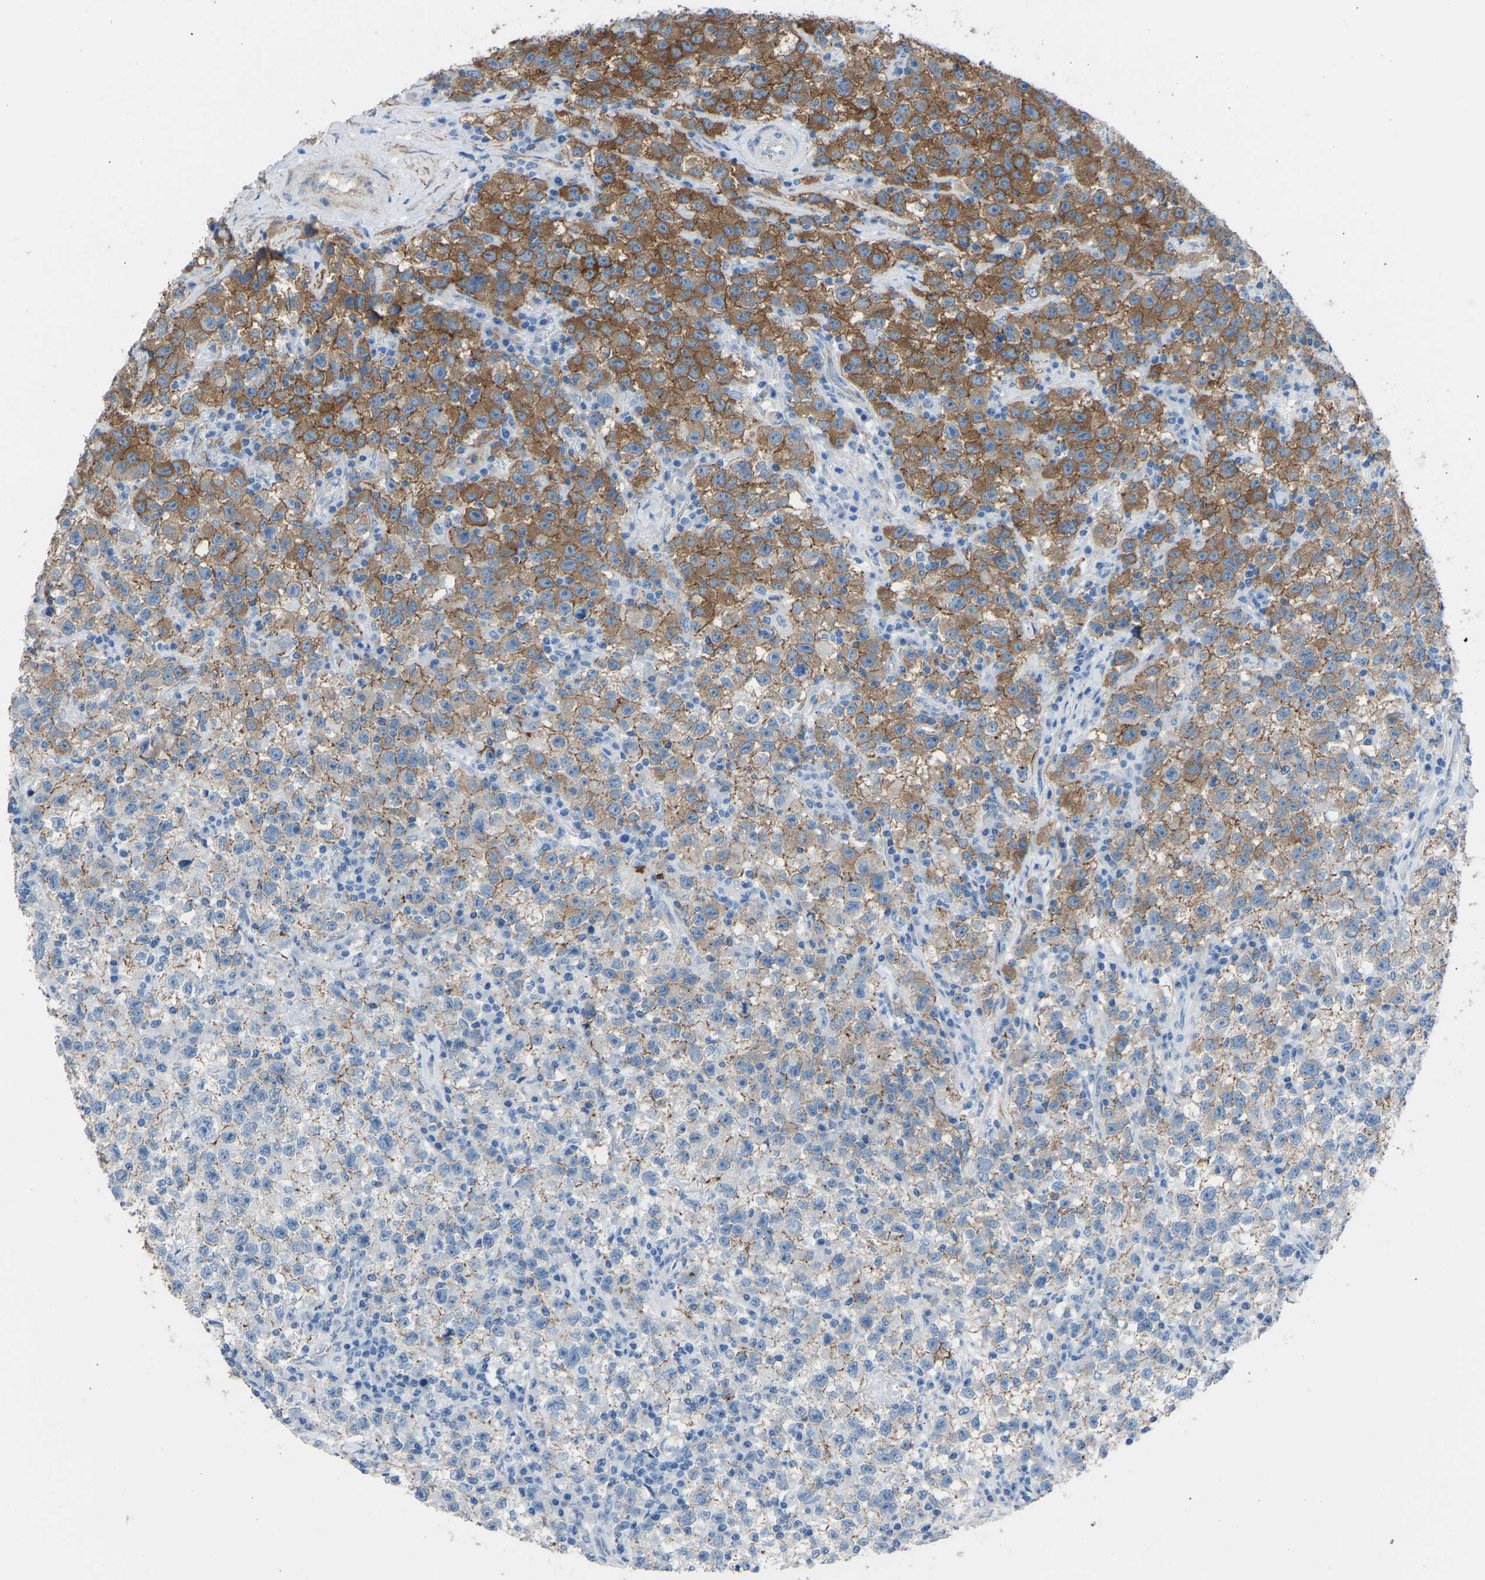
{"staining": {"intensity": "moderate", "quantity": "25%-75%", "location": "cytoplasmic/membranous"}, "tissue": "testis cancer", "cell_type": "Tumor cells", "image_type": "cancer", "snomed": [{"axis": "morphology", "description": "Seminoma, NOS"}, {"axis": "topography", "description": "Testis"}], "caption": "Immunohistochemical staining of human testis cancer reveals moderate cytoplasmic/membranous protein expression in approximately 25%-75% of tumor cells. (IHC, brightfield microscopy, high magnification).", "gene": "MYH10", "patient": {"sex": "male", "age": 22}}